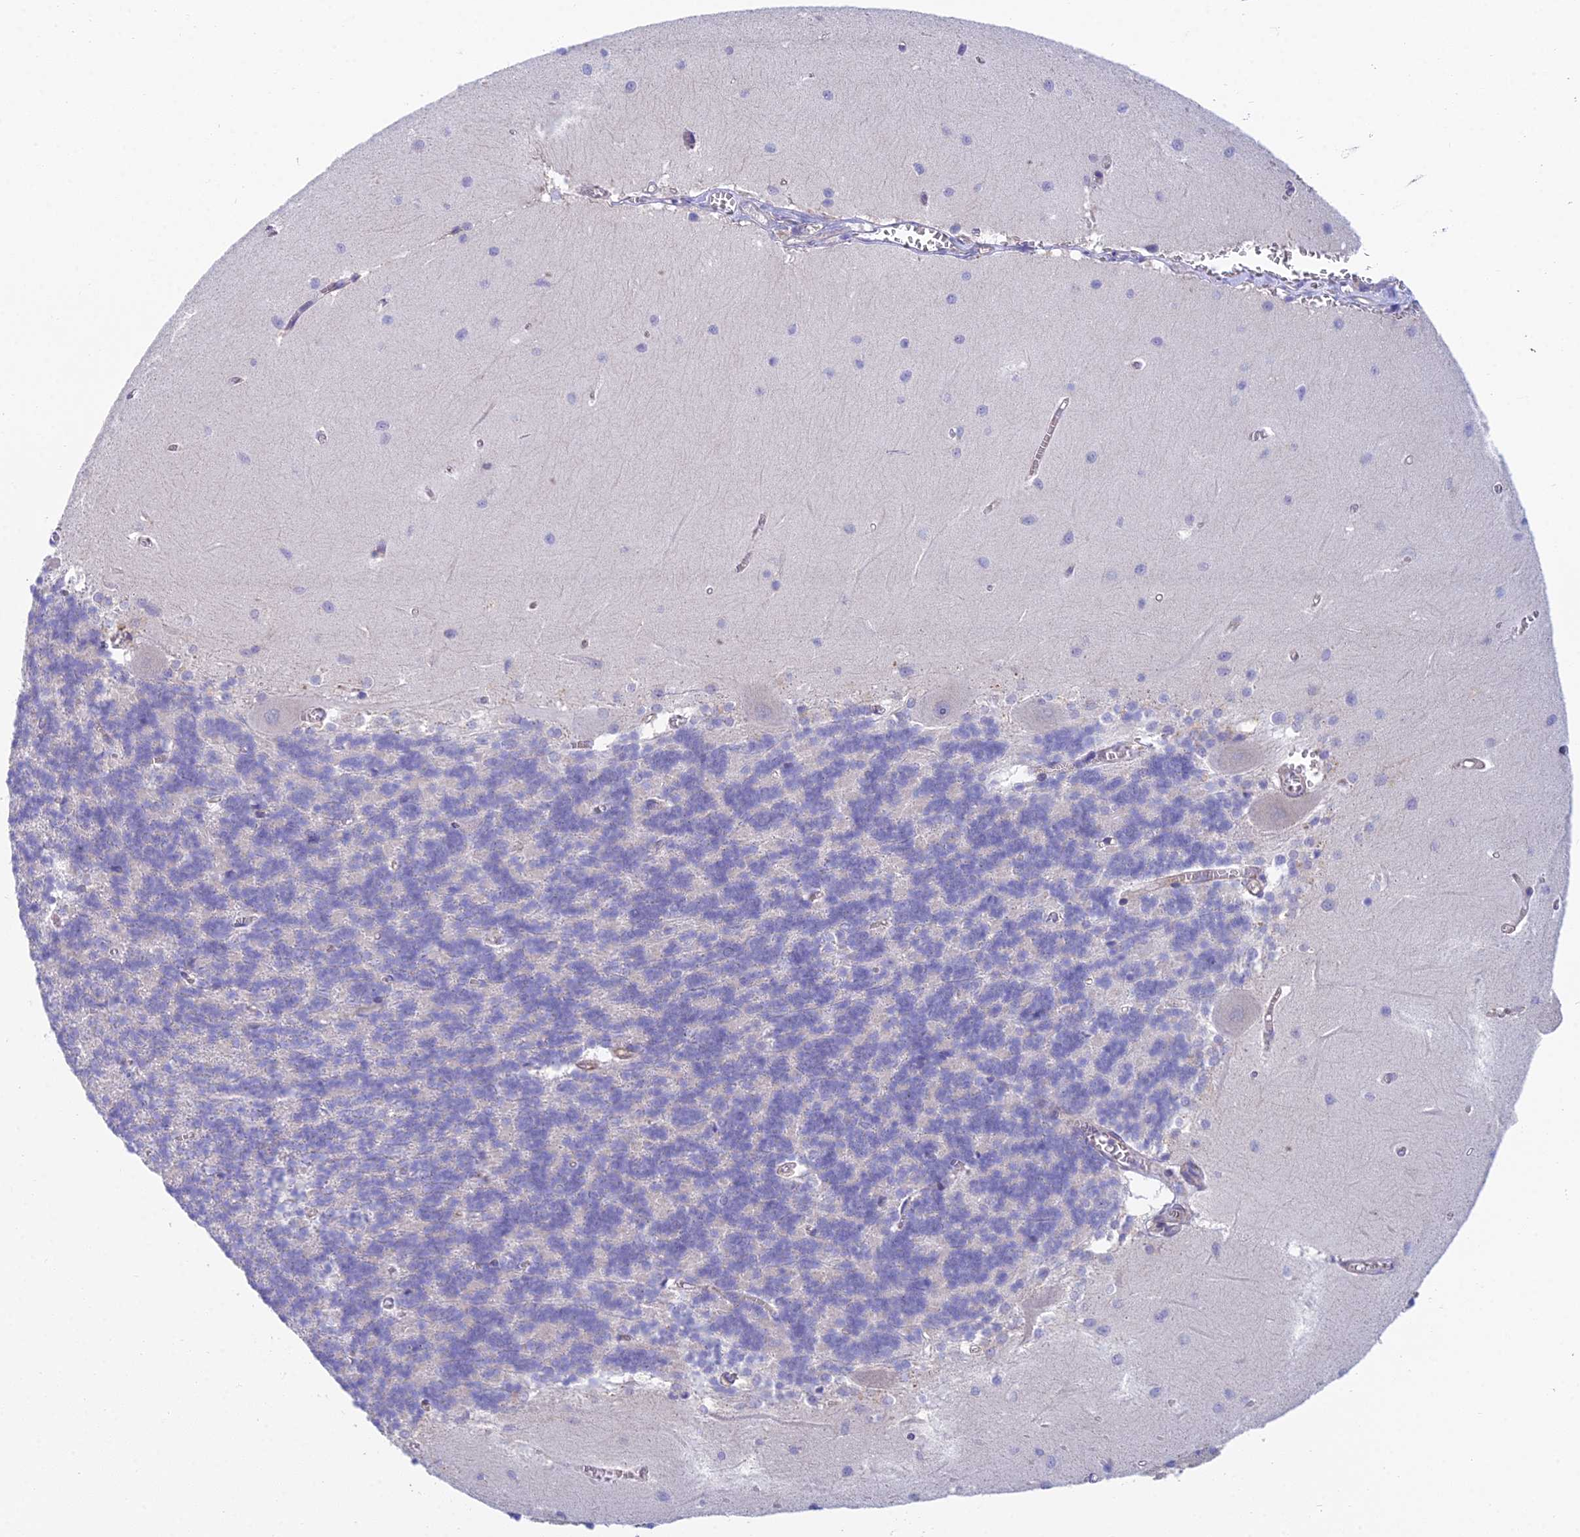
{"staining": {"intensity": "negative", "quantity": "none", "location": "none"}, "tissue": "cerebellum", "cell_type": "Cells in granular layer", "image_type": "normal", "snomed": [{"axis": "morphology", "description": "Normal tissue, NOS"}, {"axis": "topography", "description": "Cerebellum"}], "caption": "Immunohistochemical staining of unremarkable human cerebellum demonstrates no significant expression in cells in granular layer.", "gene": "ZNF564", "patient": {"sex": "male", "age": 37}}